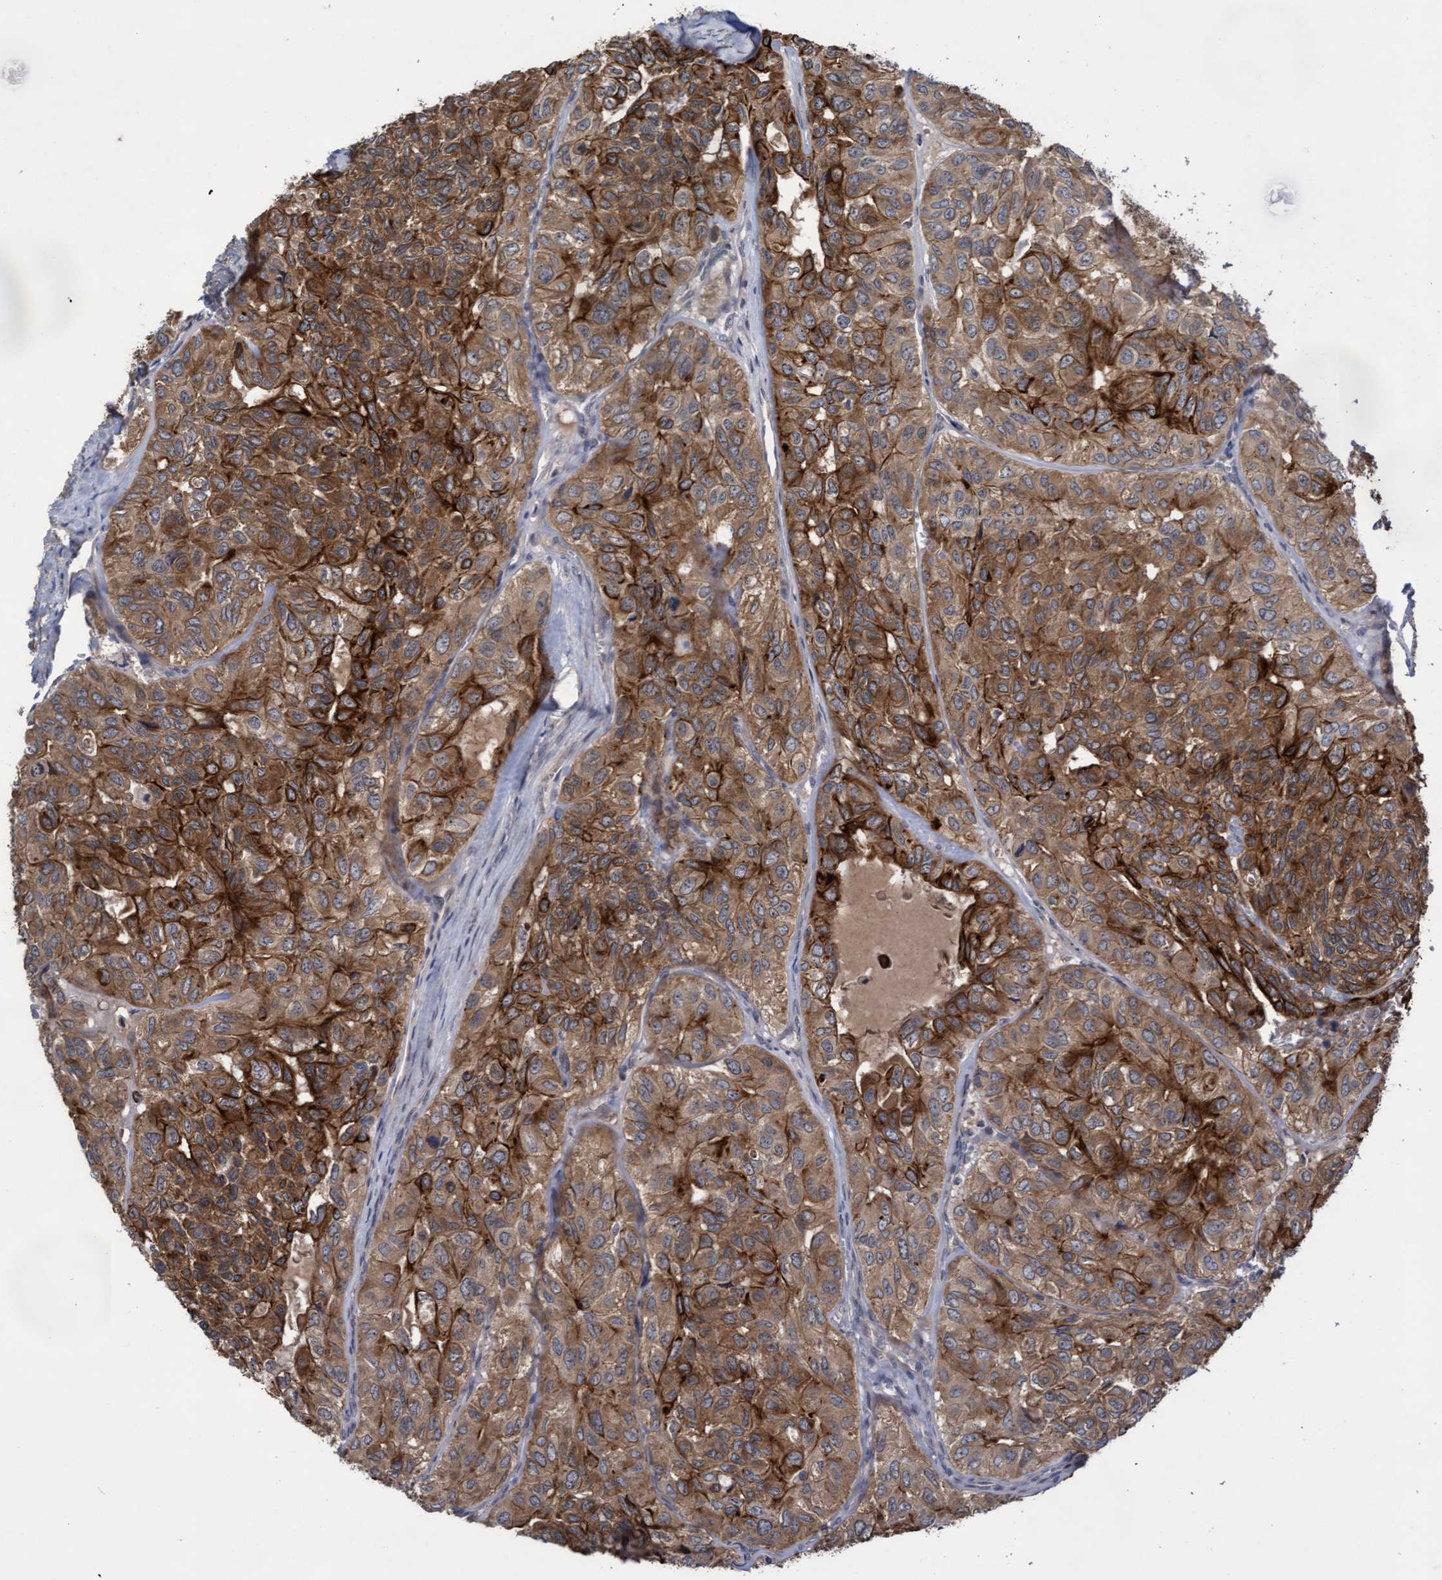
{"staining": {"intensity": "moderate", "quantity": ">75%", "location": "cytoplasmic/membranous"}, "tissue": "head and neck cancer", "cell_type": "Tumor cells", "image_type": "cancer", "snomed": [{"axis": "morphology", "description": "Adenocarcinoma, NOS"}, {"axis": "topography", "description": "Salivary gland, NOS"}, {"axis": "topography", "description": "Head-Neck"}], "caption": "The photomicrograph shows immunohistochemical staining of head and neck cancer (adenocarcinoma). There is moderate cytoplasmic/membranous positivity is seen in about >75% of tumor cells.", "gene": "COBL", "patient": {"sex": "female", "age": 76}}